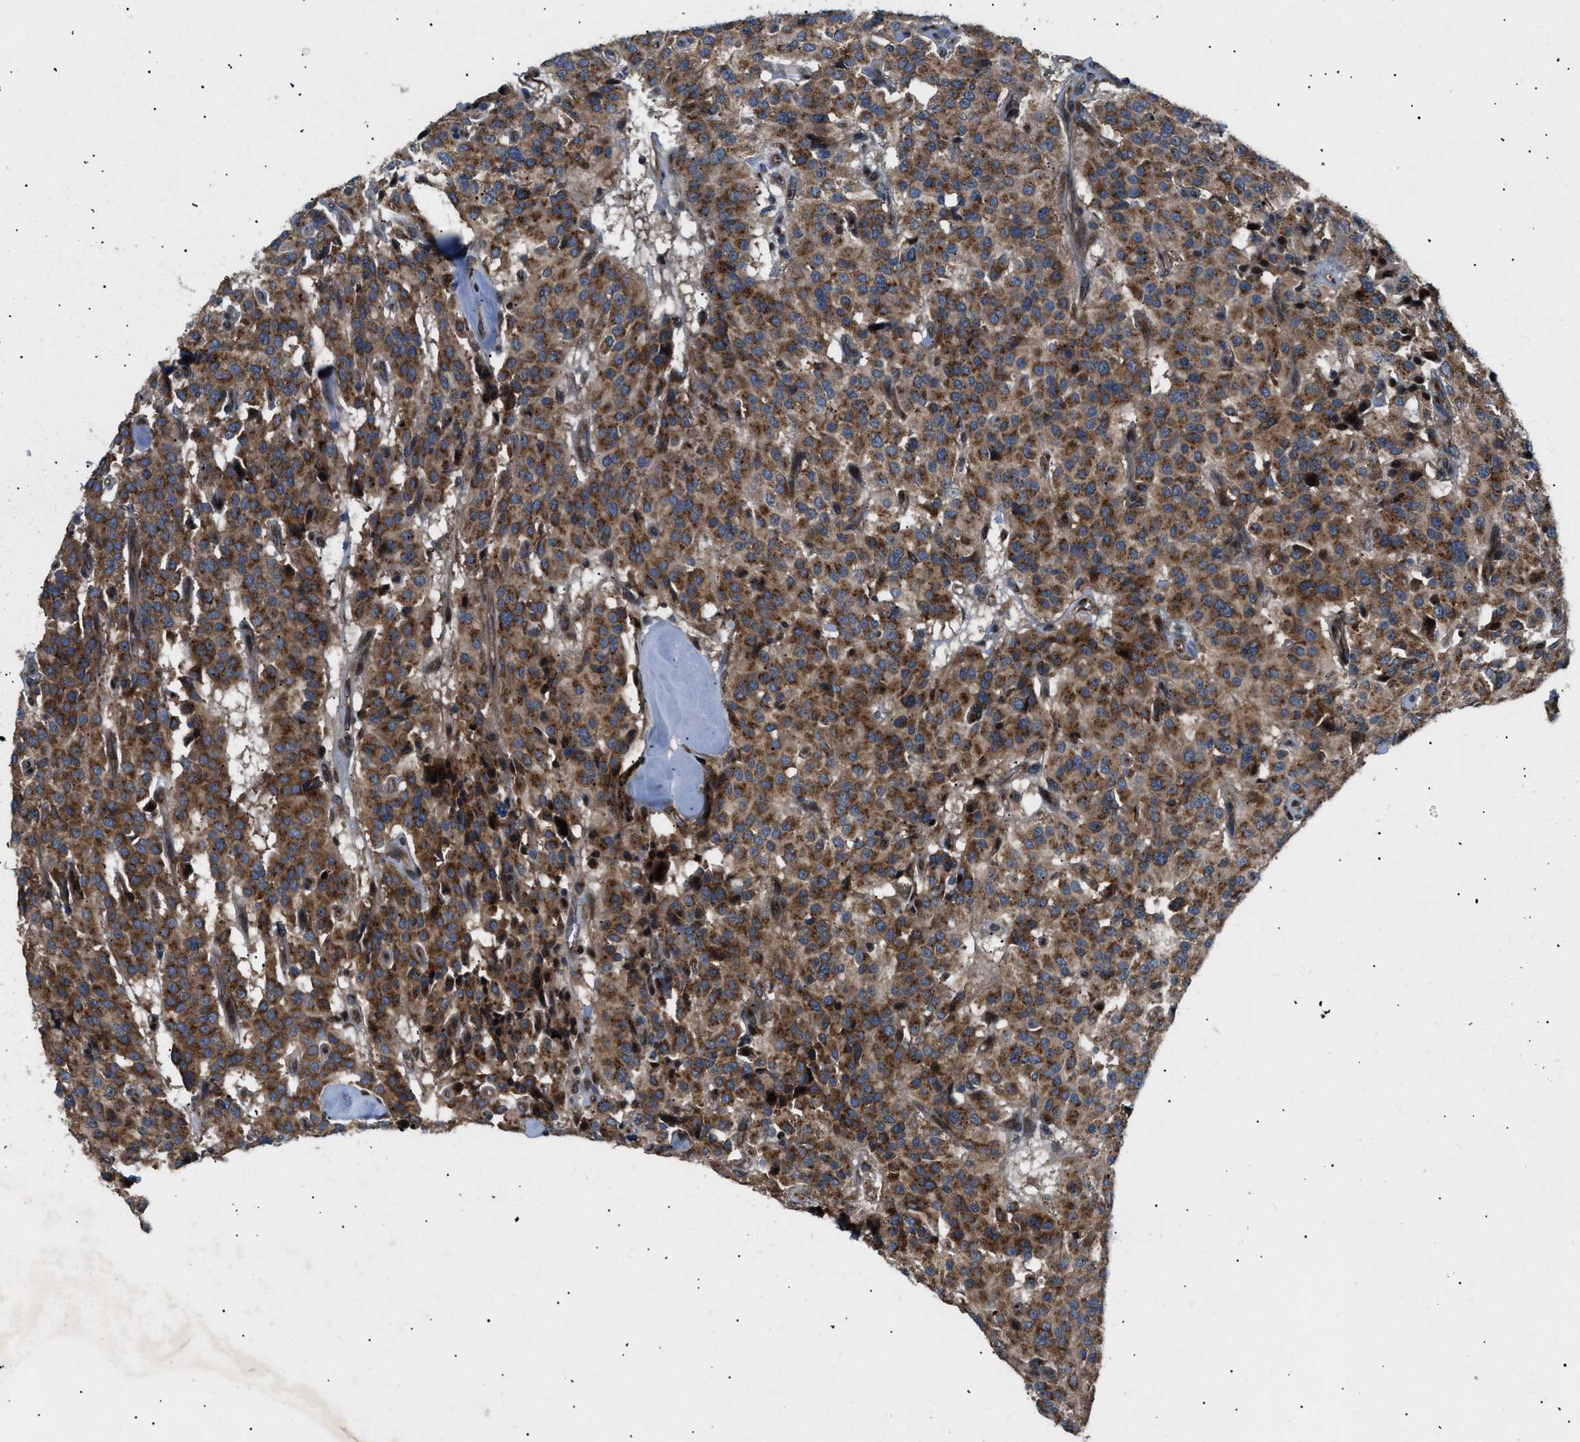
{"staining": {"intensity": "strong", "quantity": ">75%", "location": "cytoplasmic/membranous"}, "tissue": "carcinoid", "cell_type": "Tumor cells", "image_type": "cancer", "snomed": [{"axis": "morphology", "description": "Carcinoid, malignant, NOS"}, {"axis": "topography", "description": "Lung"}], "caption": "The image displays a brown stain indicating the presence of a protein in the cytoplasmic/membranous of tumor cells in carcinoid.", "gene": "LYSMD3", "patient": {"sex": "male", "age": 30}}